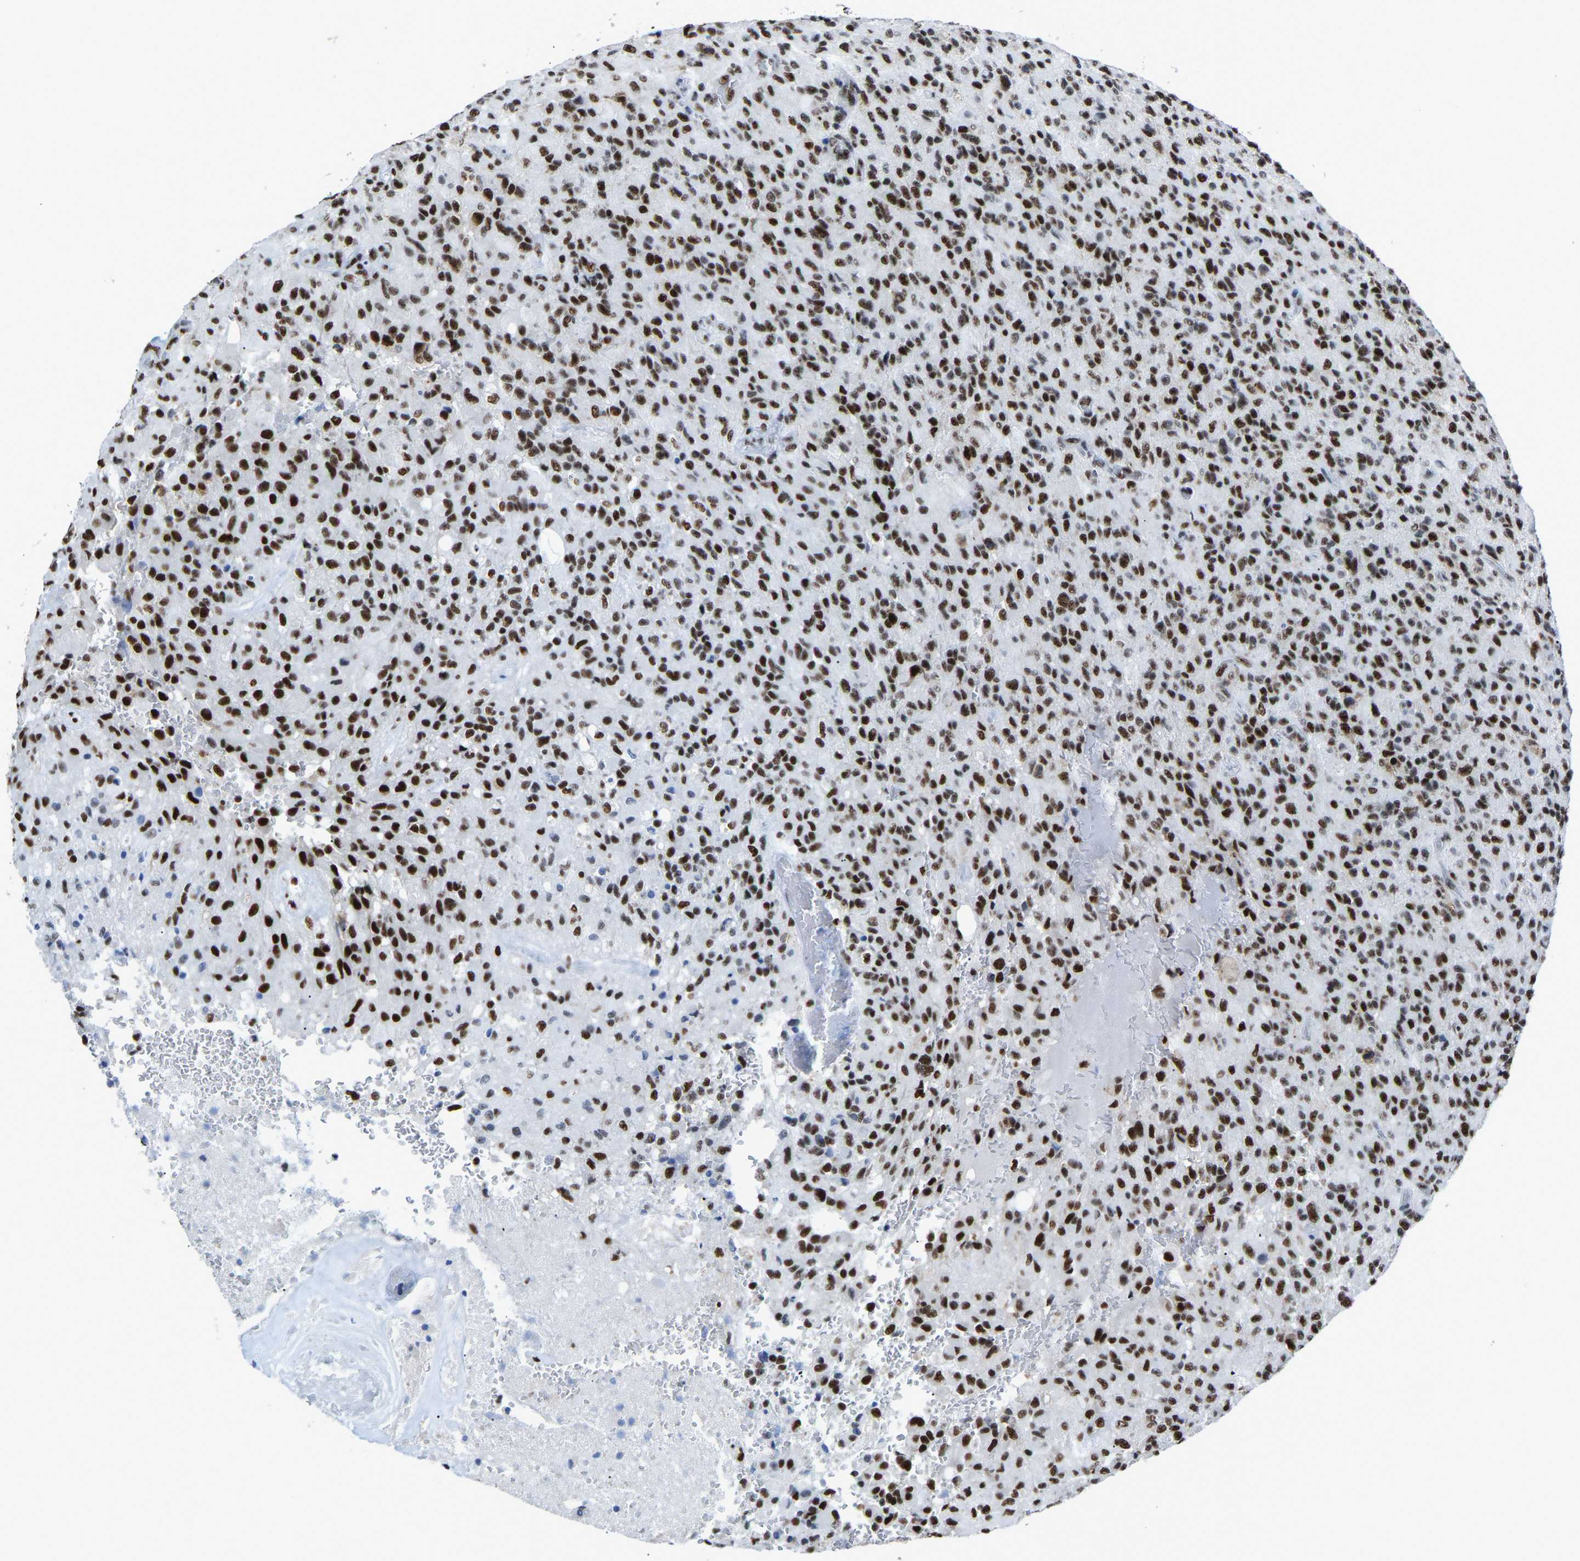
{"staining": {"intensity": "strong", "quantity": ">75%", "location": "nuclear"}, "tissue": "glioma", "cell_type": "Tumor cells", "image_type": "cancer", "snomed": [{"axis": "morphology", "description": "Glioma, malignant, High grade"}, {"axis": "topography", "description": "Brain"}], "caption": "Immunohistochemistry (IHC) of glioma demonstrates high levels of strong nuclear expression in about >75% of tumor cells. (IHC, brightfield microscopy, high magnification).", "gene": "DDX5", "patient": {"sex": "male", "age": 71}}